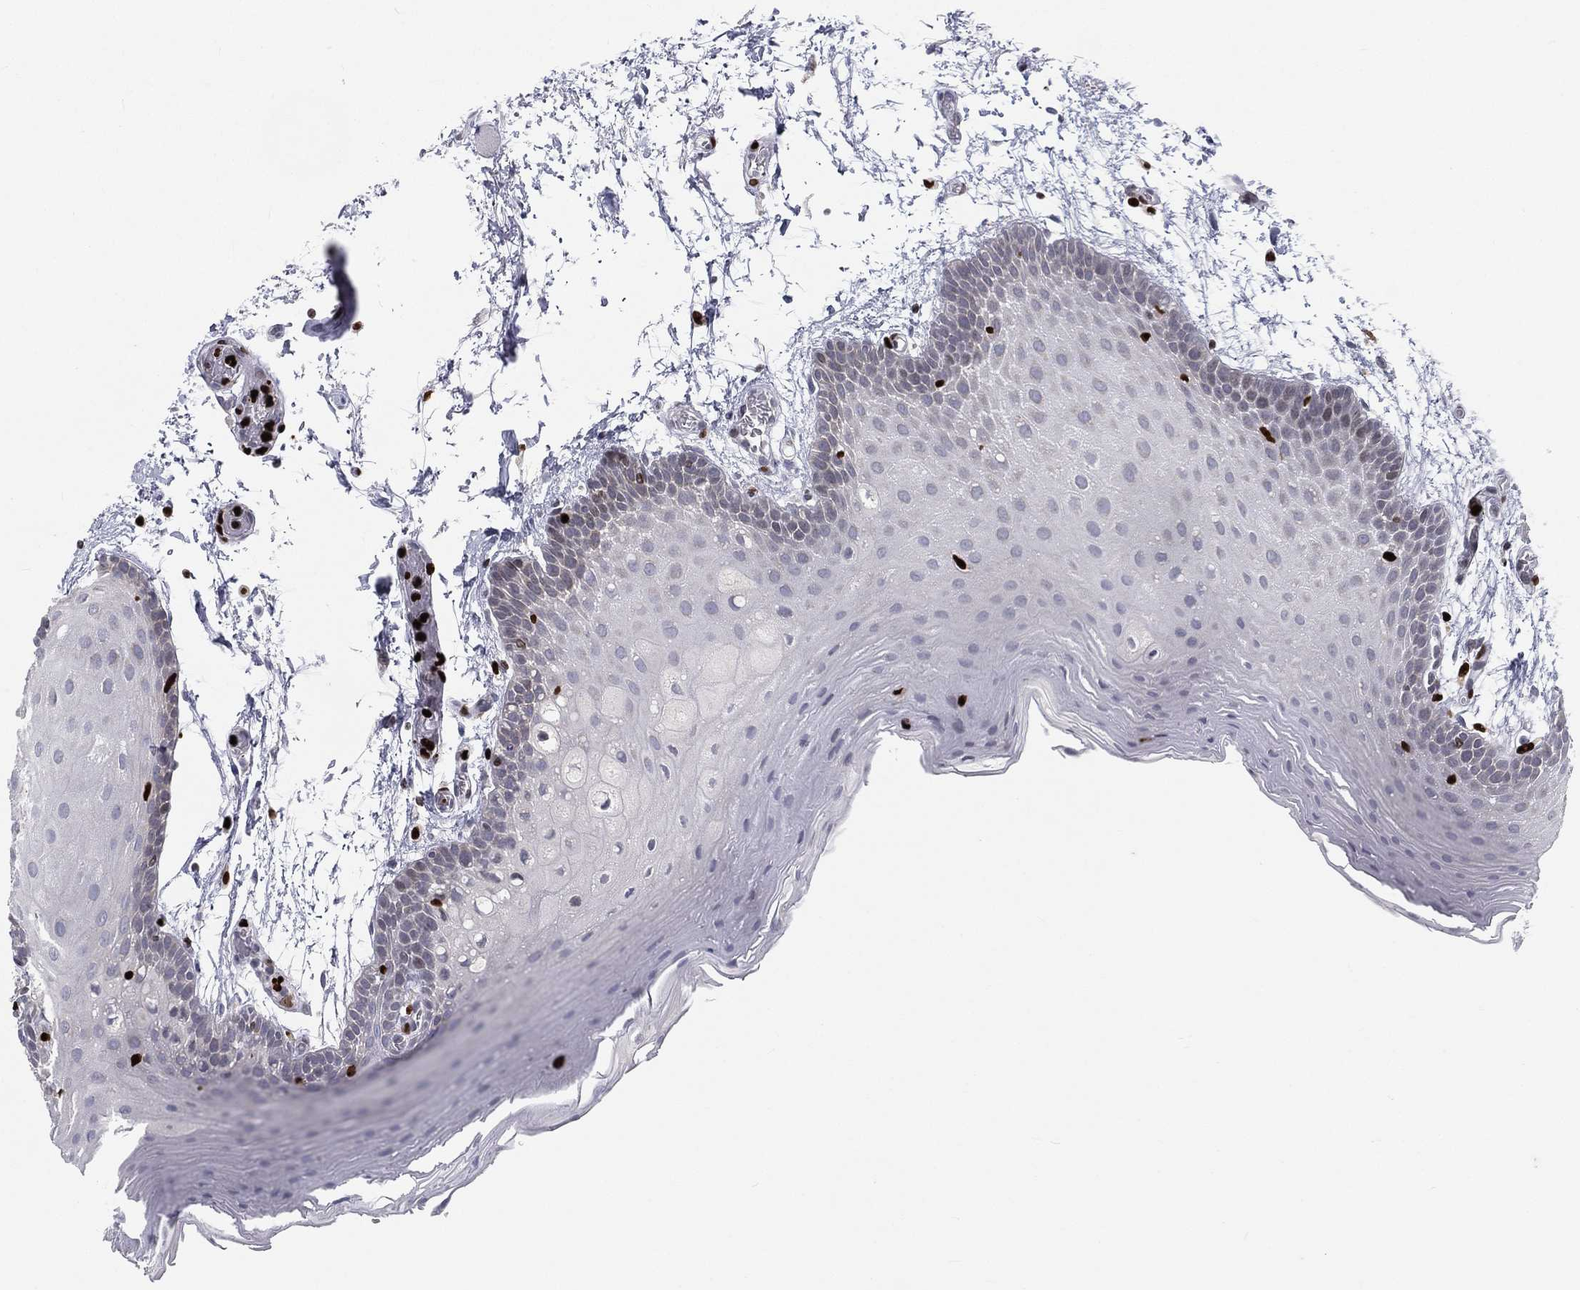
{"staining": {"intensity": "negative", "quantity": "none", "location": "none"}, "tissue": "oral mucosa", "cell_type": "Squamous epithelial cells", "image_type": "normal", "snomed": [{"axis": "morphology", "description": "Normal tissue, NOS"}, {"axis": "topography", "description": "Oral tissue"}], "caption": "Immunohistochemistry (IHC) micrograph of normal oral mucosa stained for a protein (brown), which reveals no expression in squamous epithelial cells. The staining was performed using DAB (3,3'-diaminobenzidine) to visualize the protein expression in brown, while the nuclei were stained in blue with hematoxylin (Magnification: 20x).", "gene": "MNDA", "patient": {"sex": "male", "age": 62}}